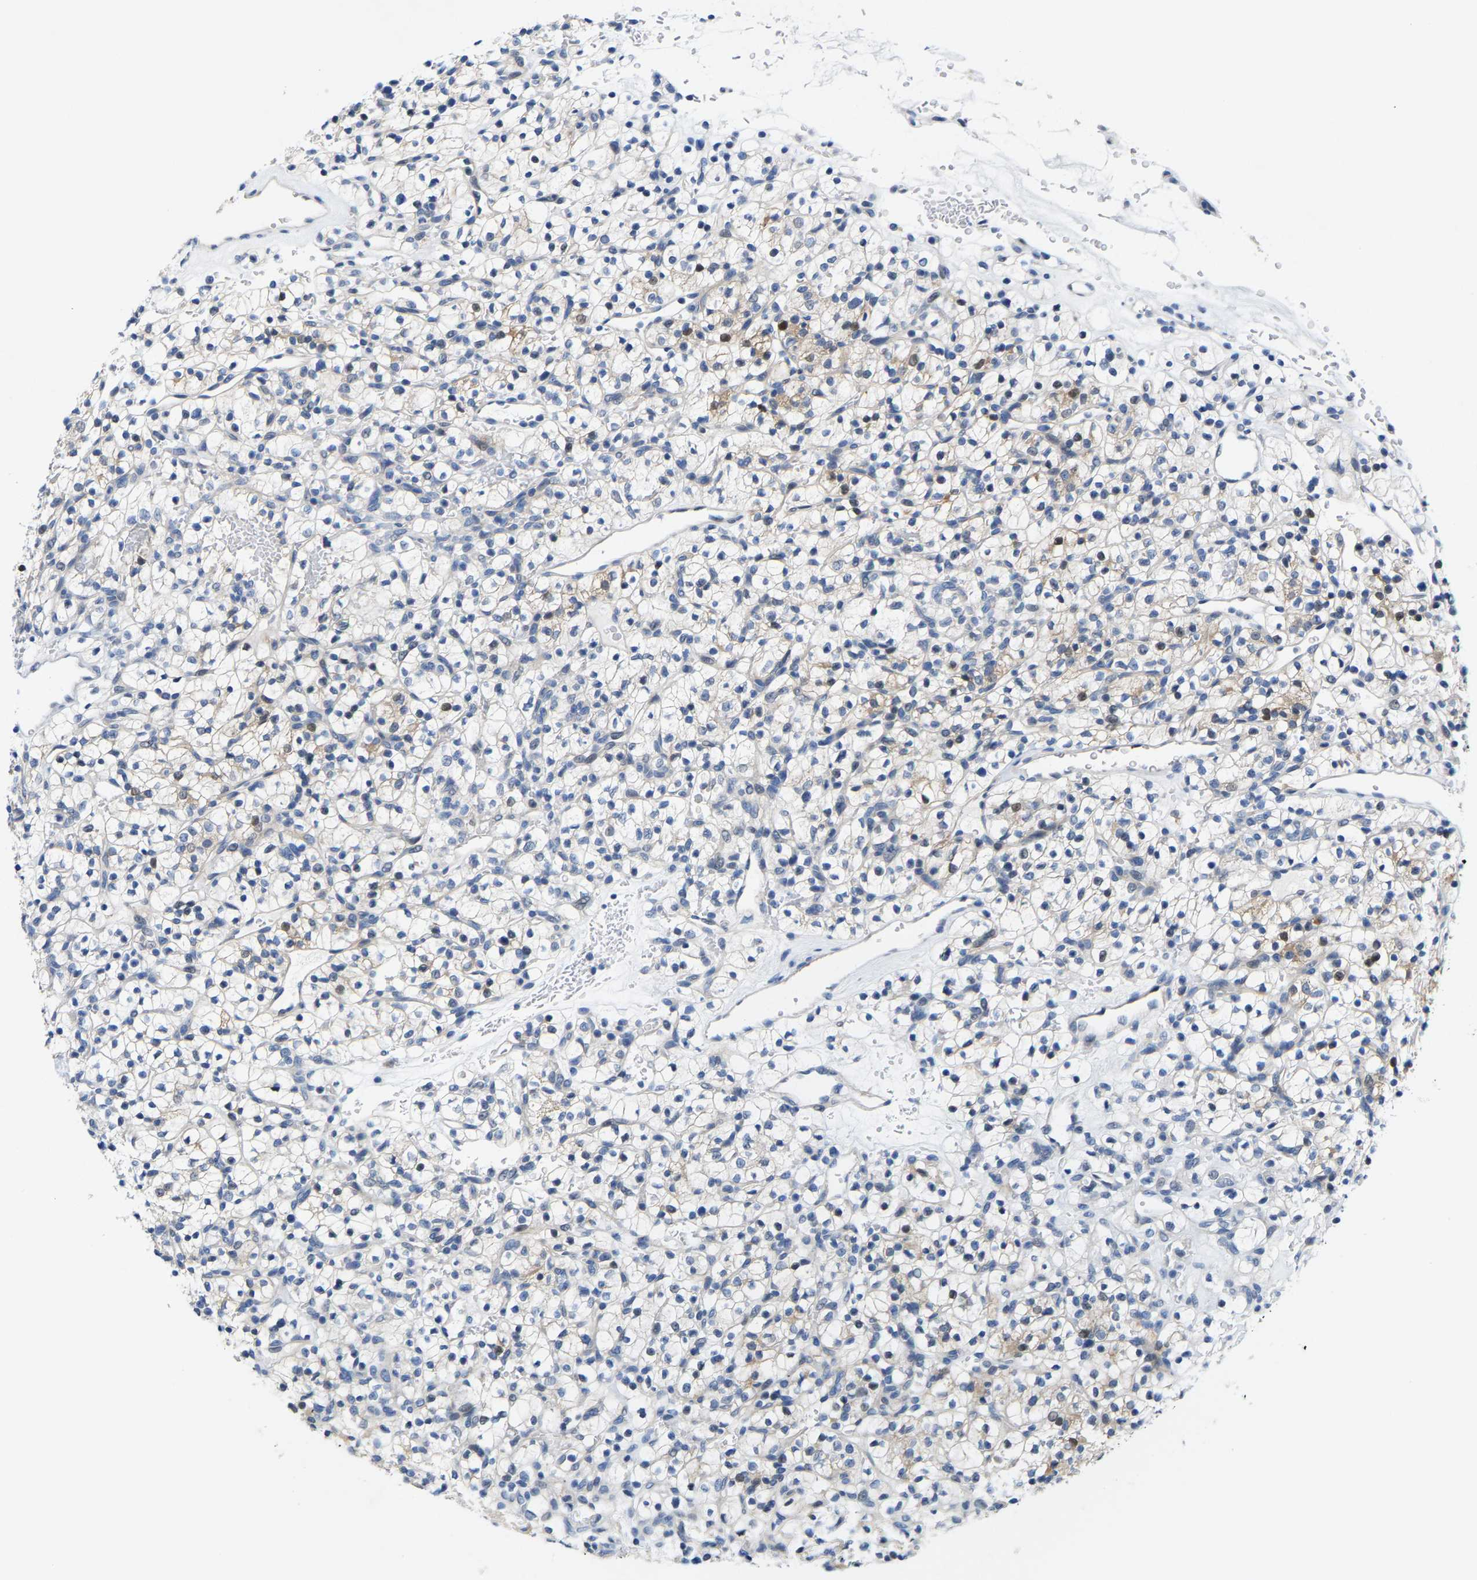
{"staining": {"intensity": "weak", "quantity": "<25%", "location": "cytoplasmic/membranous"}, "tissue": "renal cancer", "cell_type": "Tumor cells", "image_type": "cancer", "snomed": [{"axis": "morphology", "description": "Adenocarcinoma, NOS"}, {"axis": "topography", "description": "Kidney"}], "caption": "An IHC image of renal adenocarcinoma is shown. There is no staining in tumor cells of renal adenocarcinoma.", "gene": "KLHL1", "patient": {"sex": "female", "age": 57}}